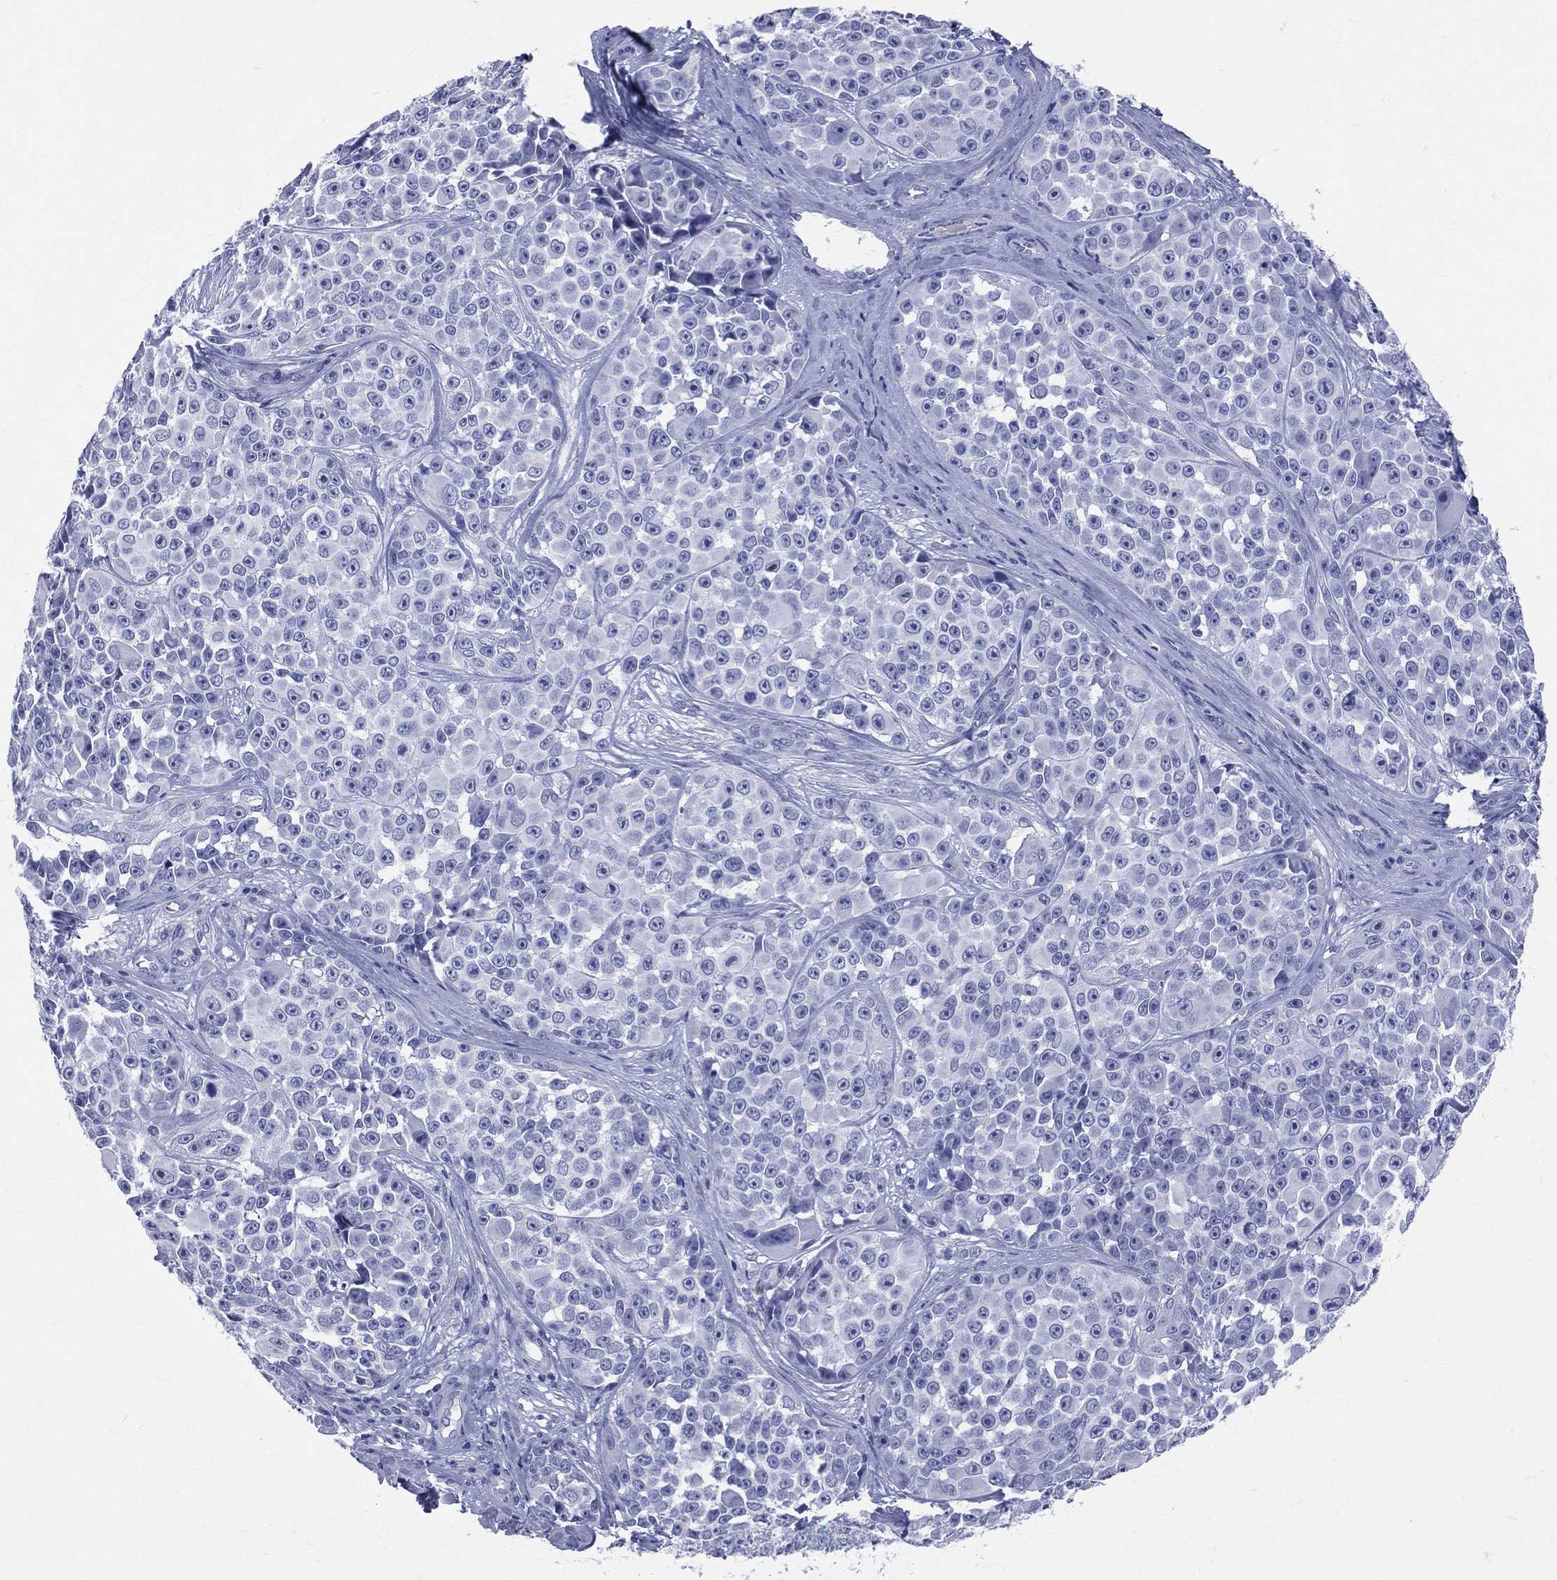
{"staining": {"intensity": "negative", "quantity": "none", "location": "none"}, "tissue": "melanoma", "cell_type": "Tumor cells", "image_type": "cancer", "snomed": [{"axis": "morphology", "description": "Malignant melanoma, NOS"}, {"axis": "topography", "description": "Skin"}], "caption": "Immunohistochemistry of human malignant melanoma demonstrates no staining in tumor cells.", "gene": "CYLC1", "patient": {"sex": "female", "age": 88}}